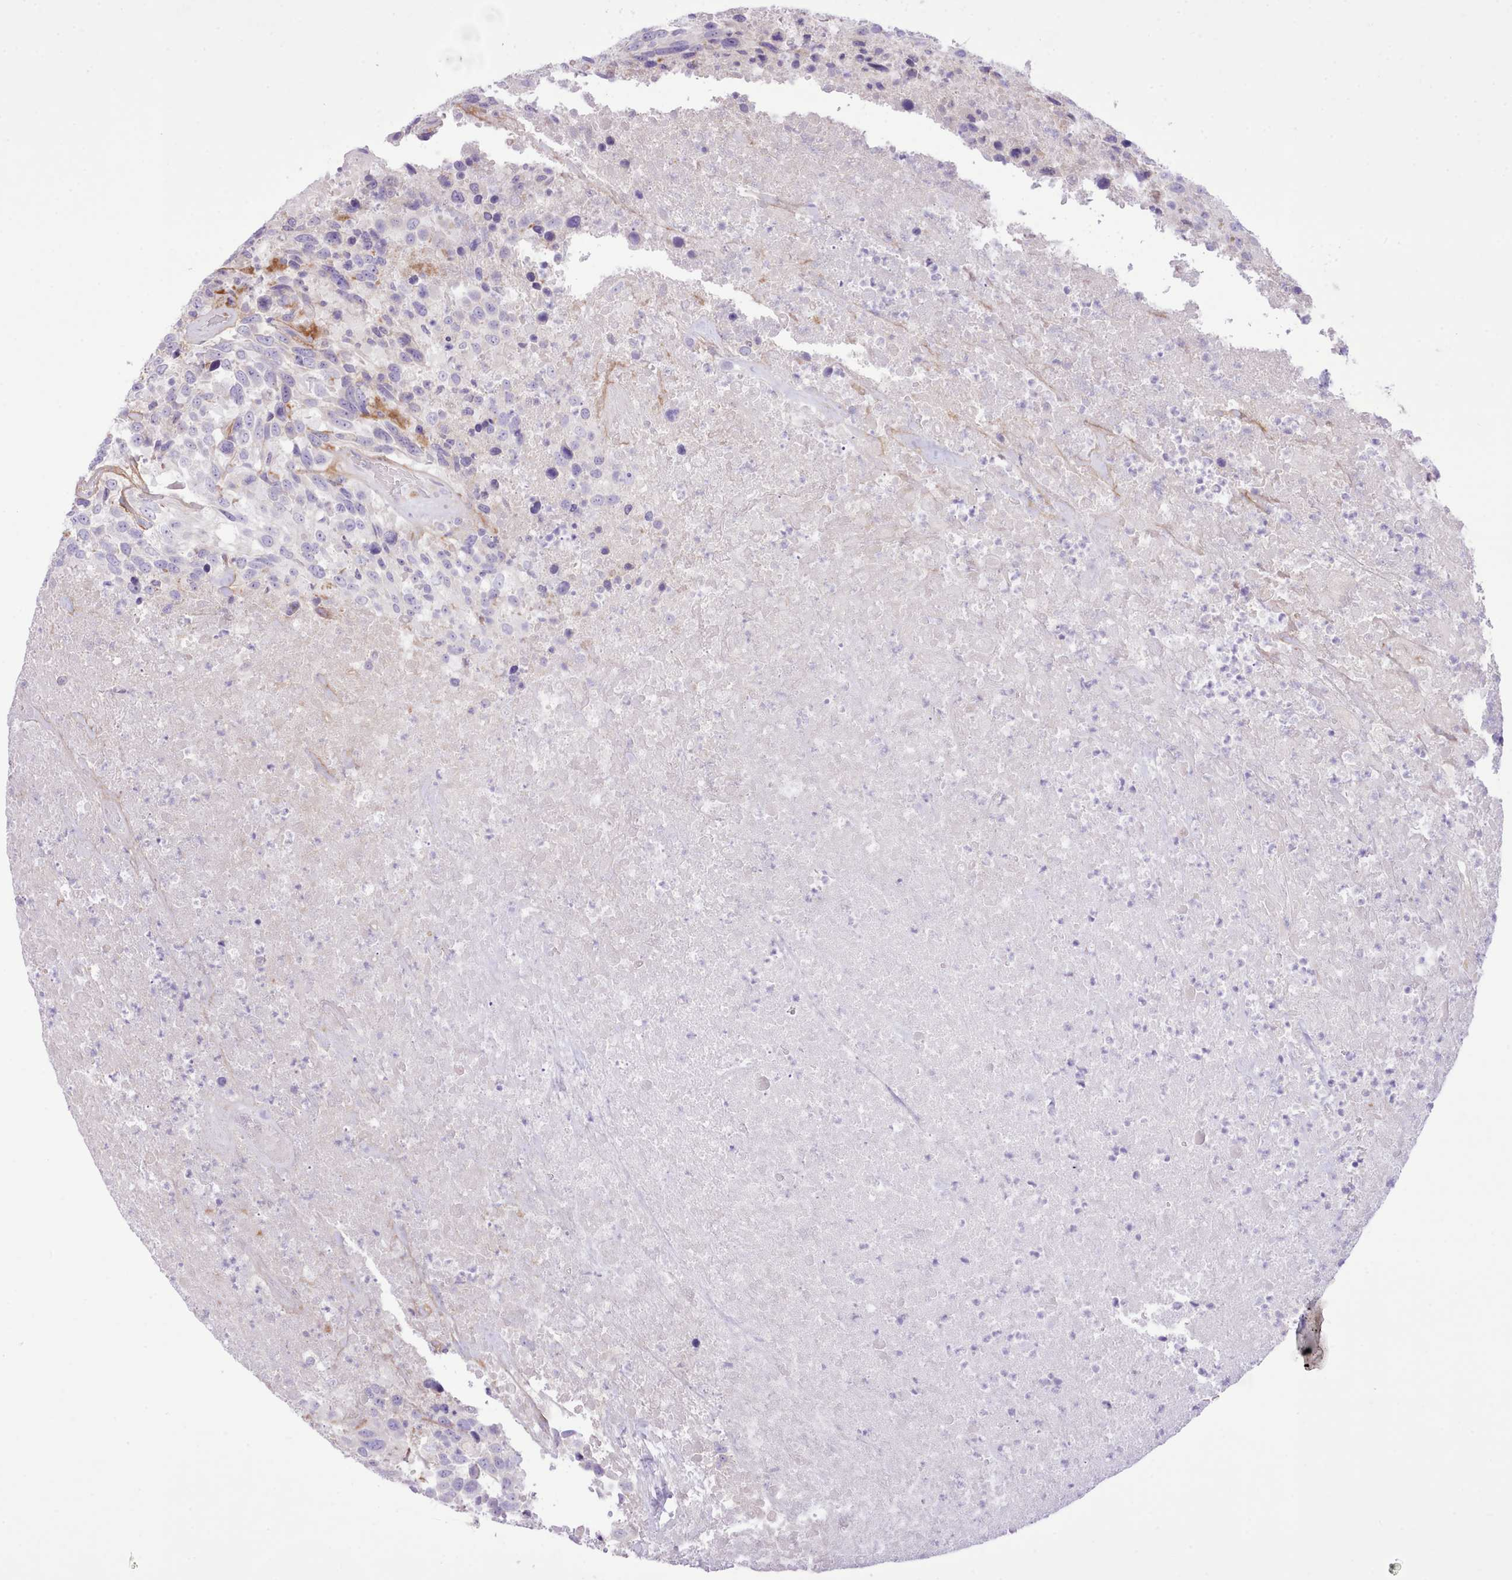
{"staining": {"intensity": "negative", "quantity": "none", "location": "none"}, "tissue": "urothelial cancer", "cell_type": "Tumor cells", "image_type": "cancer", "snomed": [{"axis": "morphology", "description": "Urothelial carcinoma, High grade"}, {"axis": "topography", "description": "Urinary bladder"}], "caption": "Micrograph shows no protein staining in tumor cells of high-grade urothelial carcinoma tissue. (IHC, brightfield microscopy, high magnification).", "gene": "CCL1", "patient": {"sex": "female", "age": 70}}